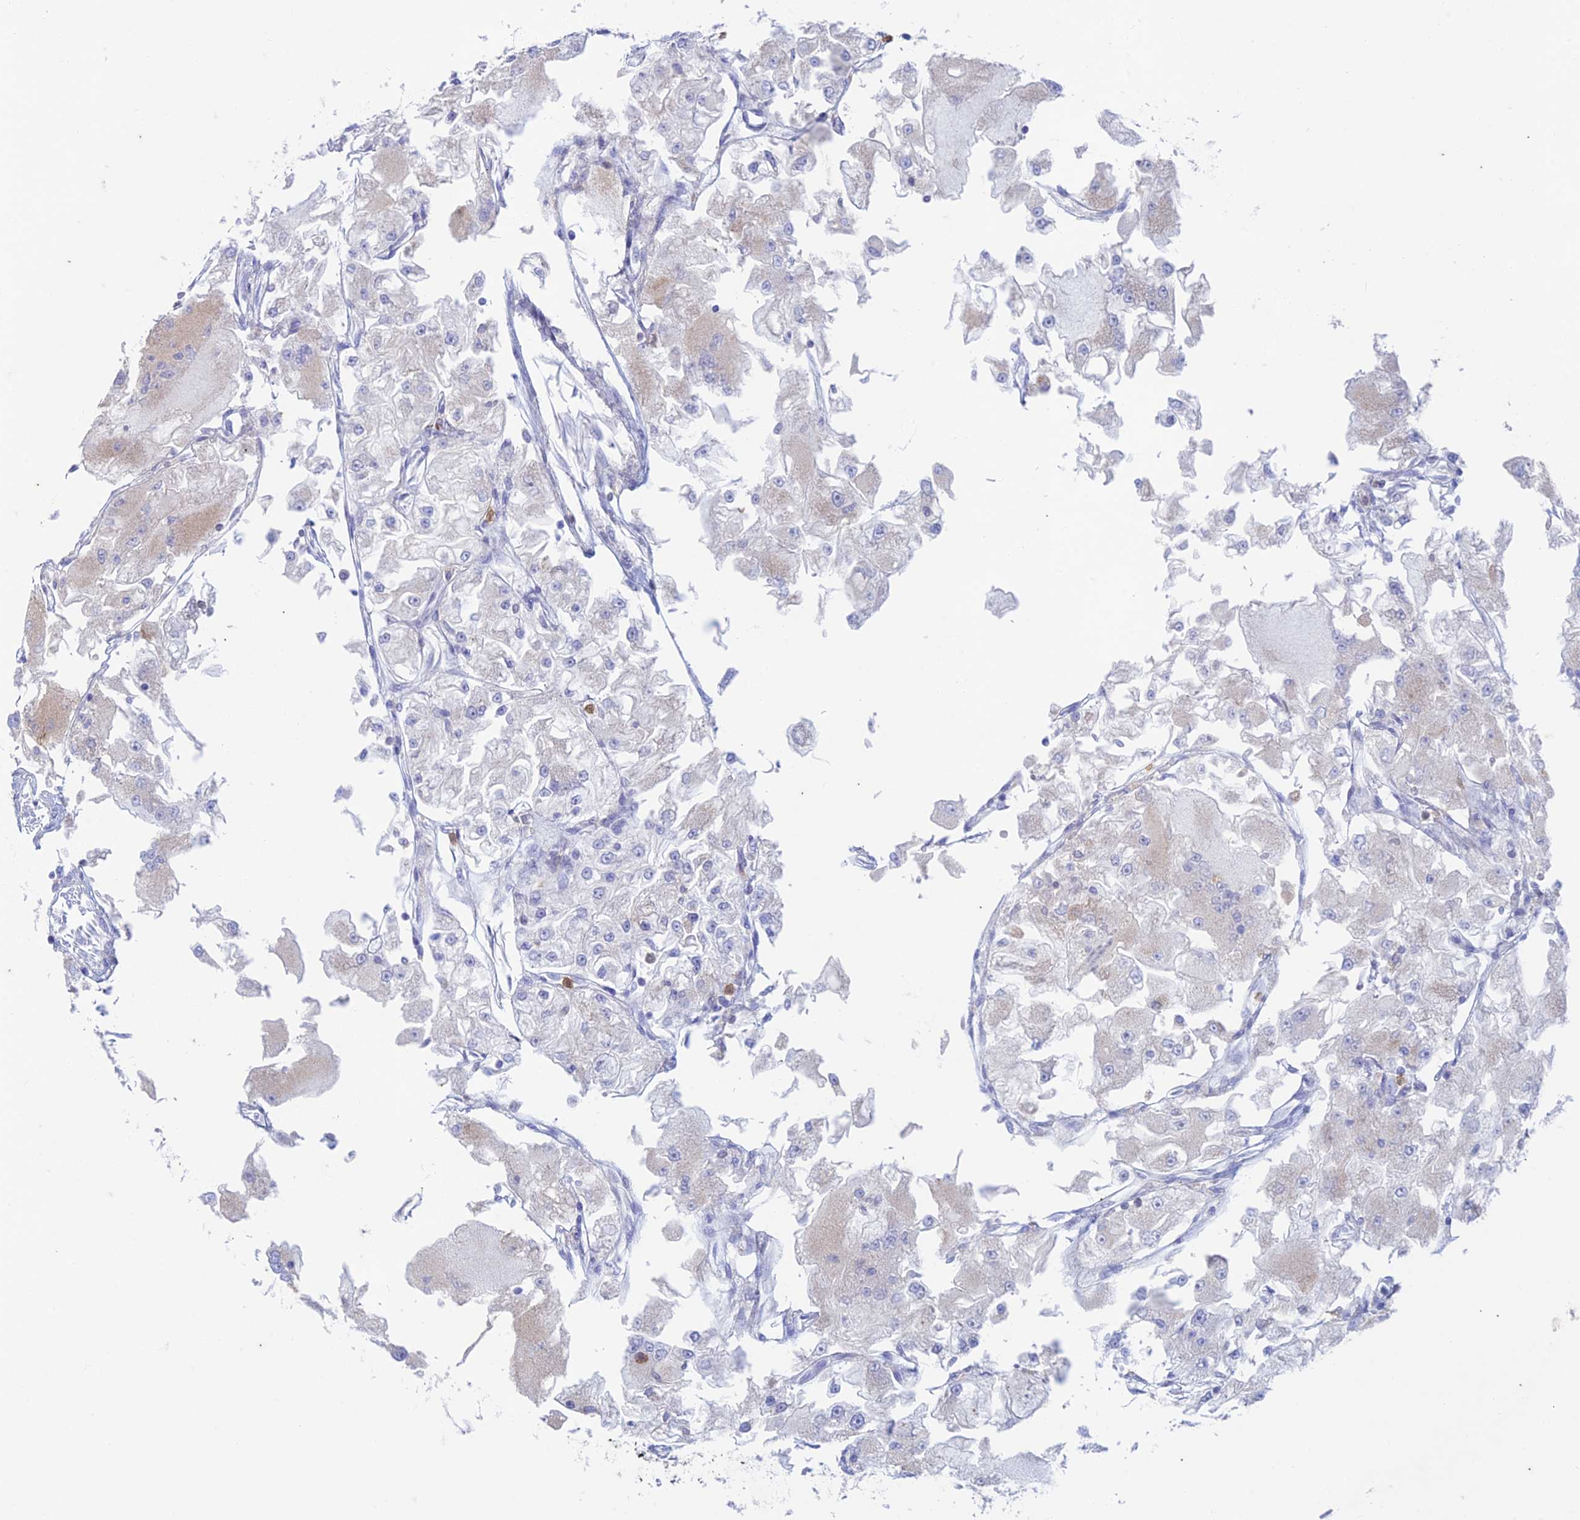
{"staining": {"intensity": "negative", "quantity": "none", "location": "none"}, "tissue": "renal cancer", "cell_type": "Tumor cells", "image_type": "cancer", "snomed": [{"axis": "morphology", "description": "Adenocarcinoma, NOS"}, {"axis": "topography", "description": "Kidney"}], "caption": "Tumor cells show no significant protein positivity in renal cancer. (DAB (3,3'-diaminobenzidine) IHC visualized using brightfield microscopy, high magnification).", "gene": "FGF7", "patient": {"sex": "female", "age": 72}}